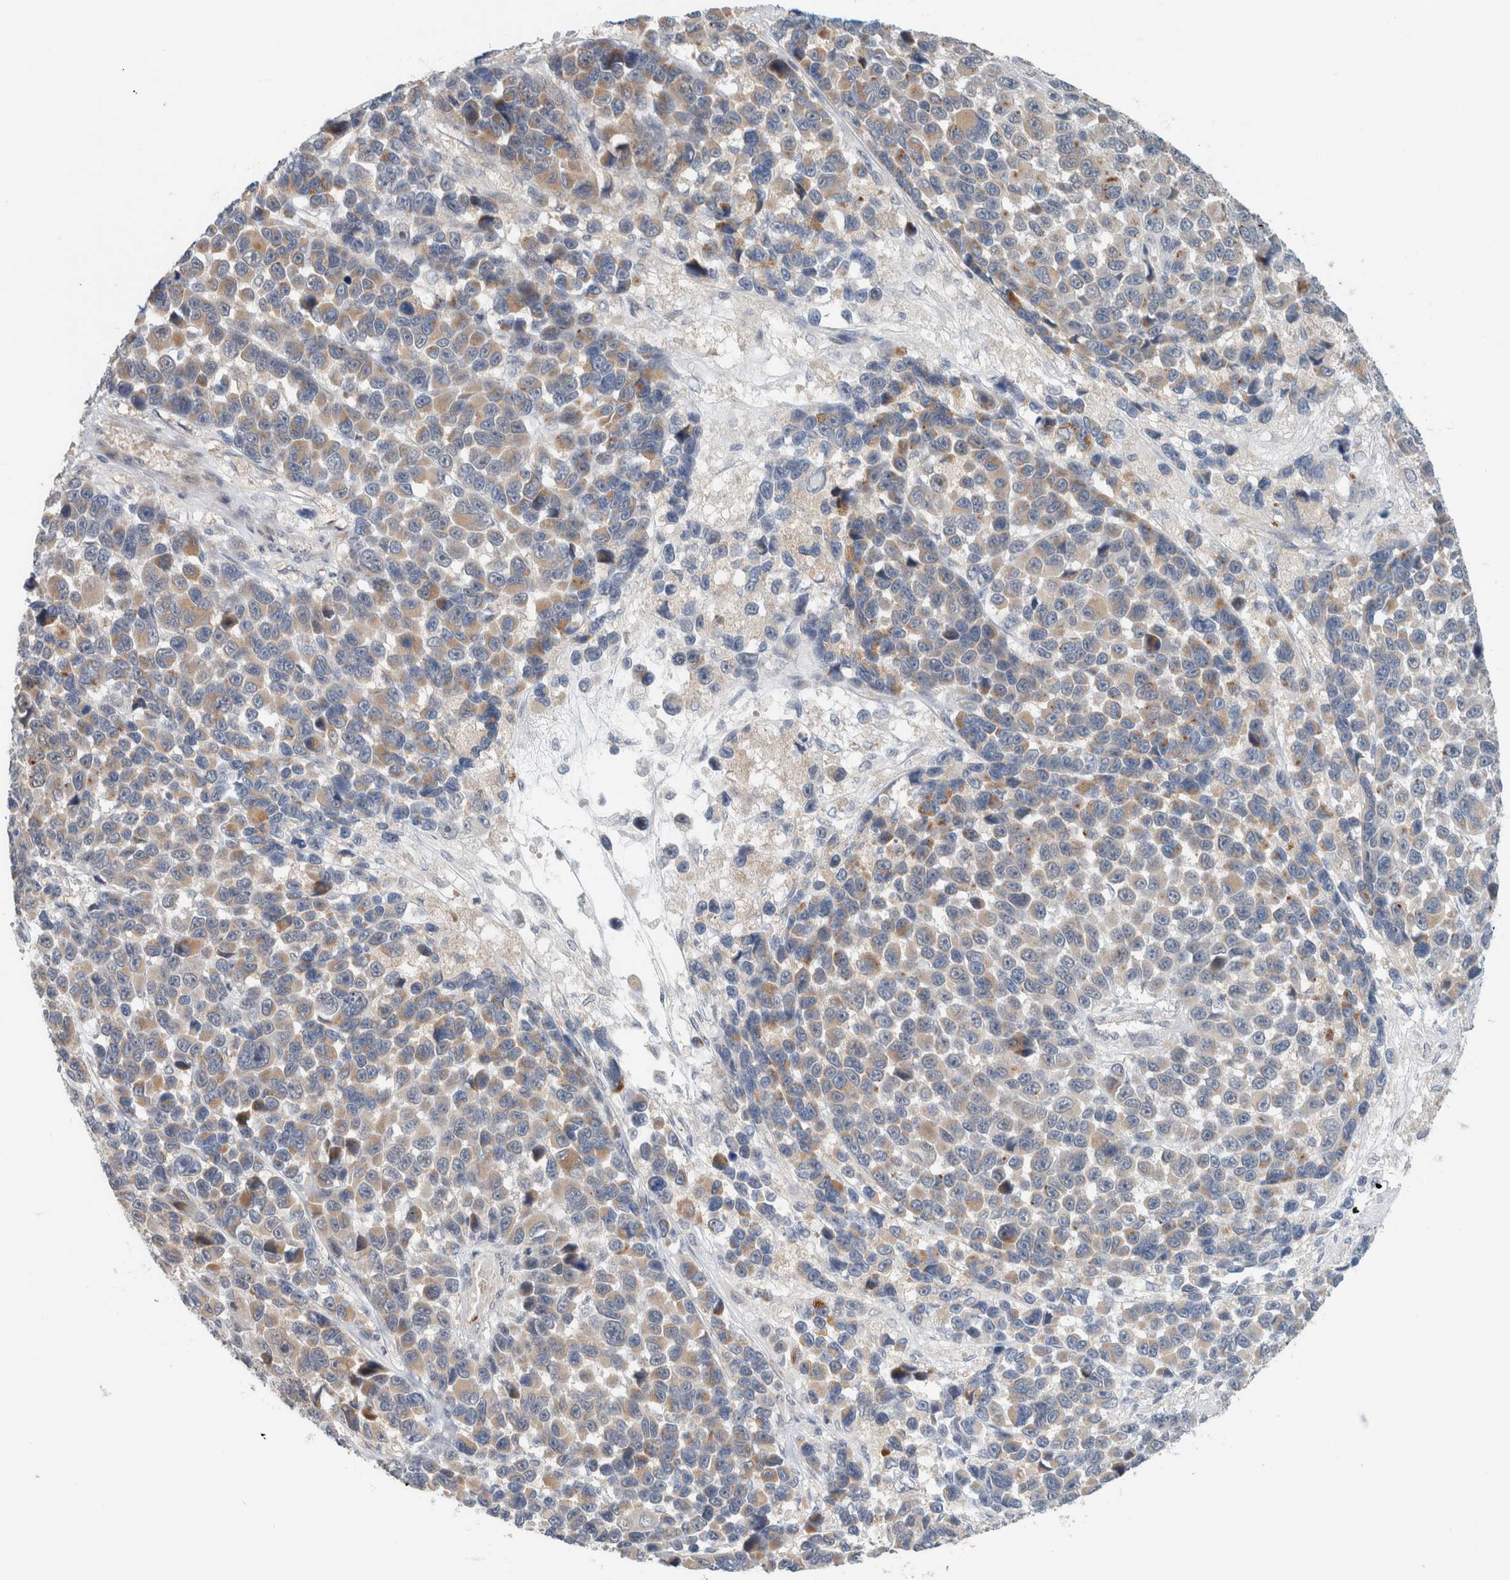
{"staining": {"intensity": "moderate", "quantity": "25%-75%", "location": "cytoplasmic/membranous"}, "tissue": "melanoma", "cell_type": "Tumor cells", "image_type": "cancer", "snomed": [{"axis": "morphology", "description": "Malignant melanoma, NOS"}, {"axis": "topography", "description": "Skin"}], "caption": "Melanoma stained with a brown dye displays moderate cytoplasmic/membranous positive staining in about 25%-75% of tumor cells.", "gene": "CRAT", "patient": {"sex": "male", "age": 53}}